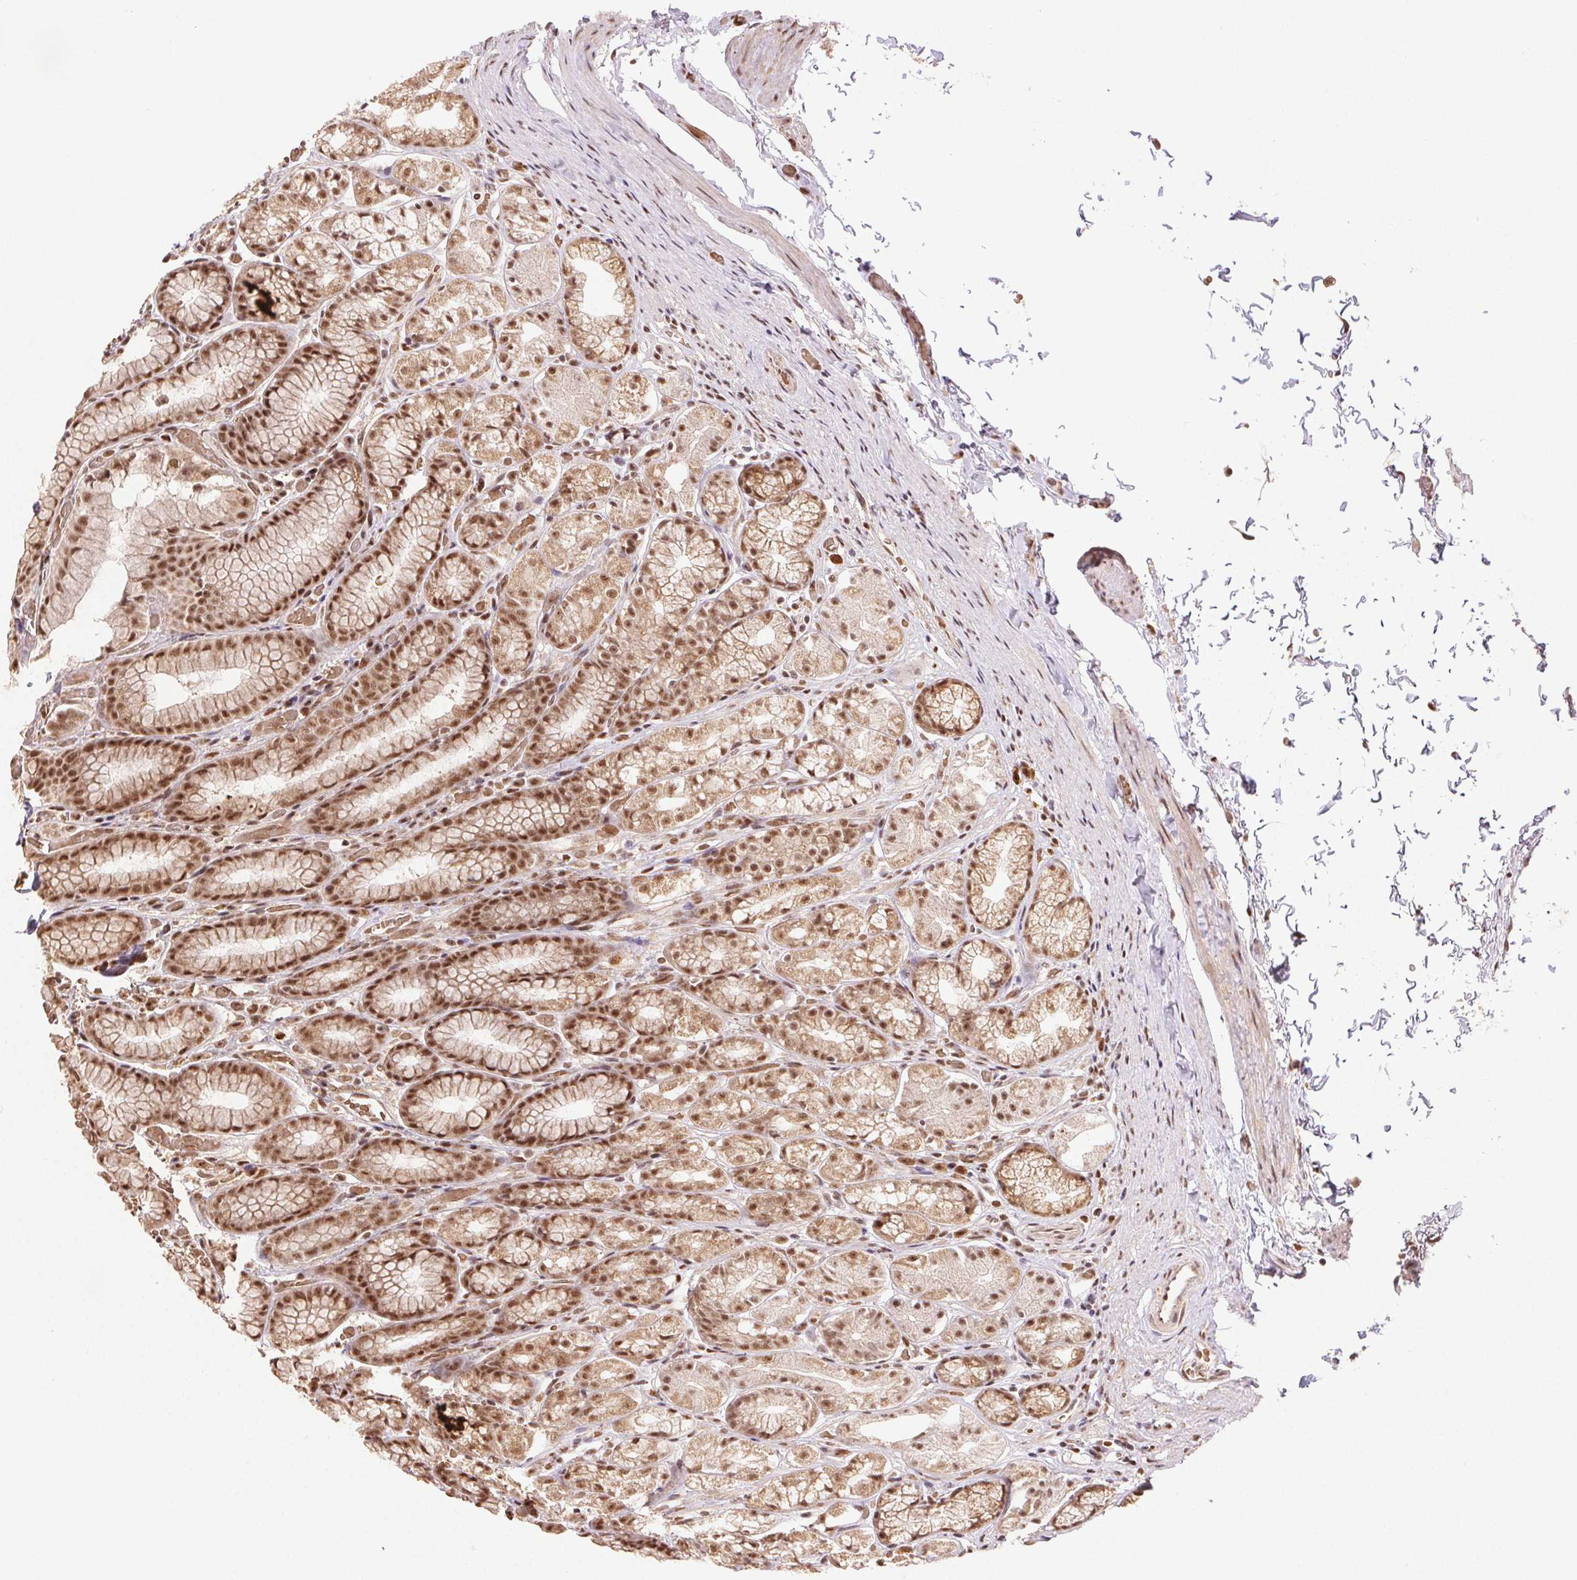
{"staining": {"intensity": "moderate", "quantity": ">75%", "location": "cytoplasmic/membranous,nuclear"}, "tissue": "stomach", "cell_type": "Glandular cells", "image_type": "normal", "snomed": [{"axis": "morphology", "description": "Normal tissue, NOS"}, {"axis": "topography", "description": "Stomach"}], "caption": "This is a micrograph of immunohistochemistry staining of unremarkable stomach, which shows moderate expression in the cytoplasmic/membranous,nuclear of glandular cells.", "gene": "TREML4", "patient": {"sex": "male", "age": 70}}